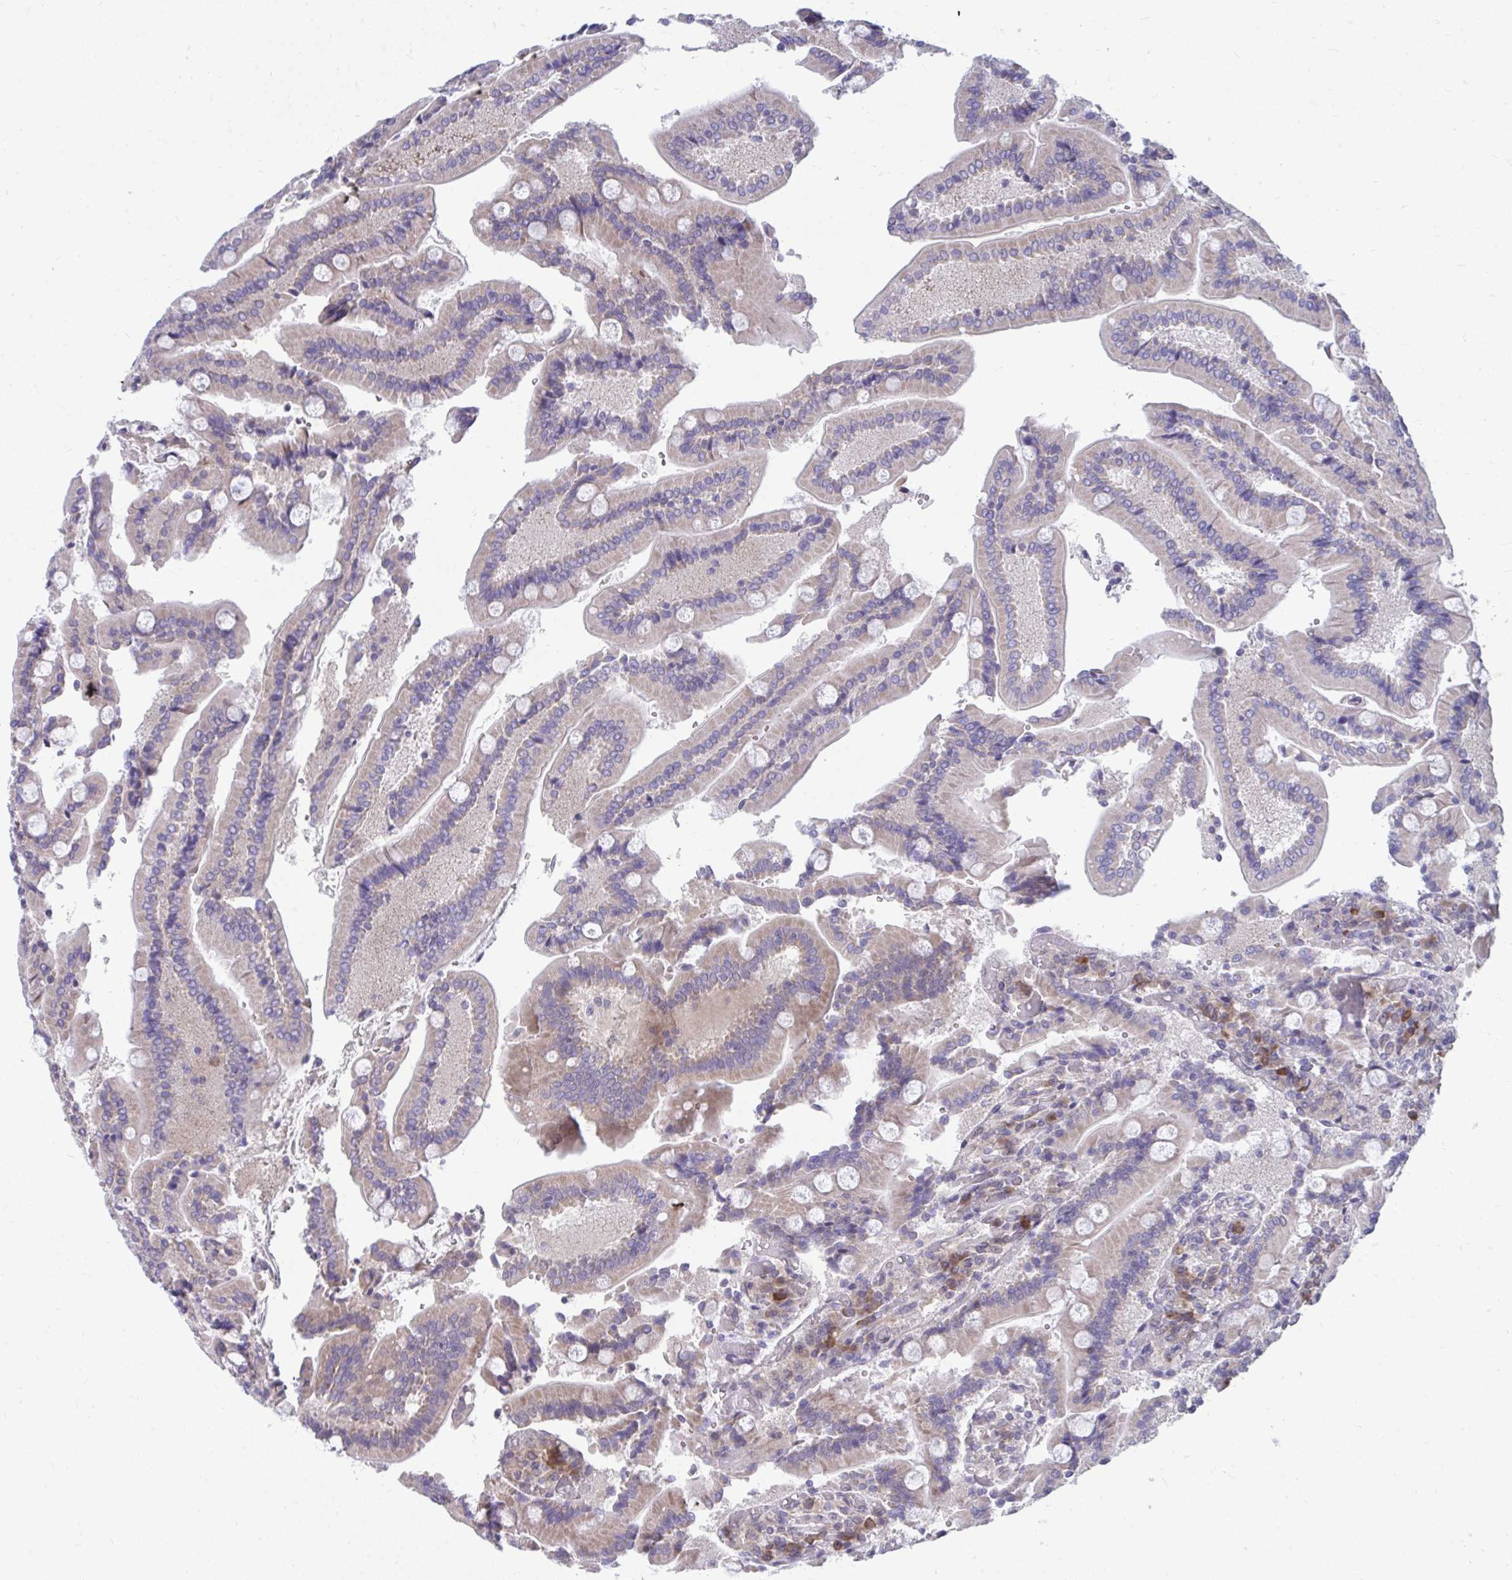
{"staining": {"intensity": "strong", "quantity": "25%-75%", "location": "cytoplasmic/membranous"}, "tissue": "duodenum", "cell_type": "Glandular cells", "image_type": "normal", "snomed": [{"axis": "morphology", "description": "Normal tissue, NOS"}, {"axis": "topography", "description": "Duodenum"}], "caption": "Protein staining of unremarkable duodenum shows strong cytoplasmic/membranous expression in approximately 25%-75% of glandular cells.", "gene": "SELENON", "patient": {"sex": "female", "age": 62}}